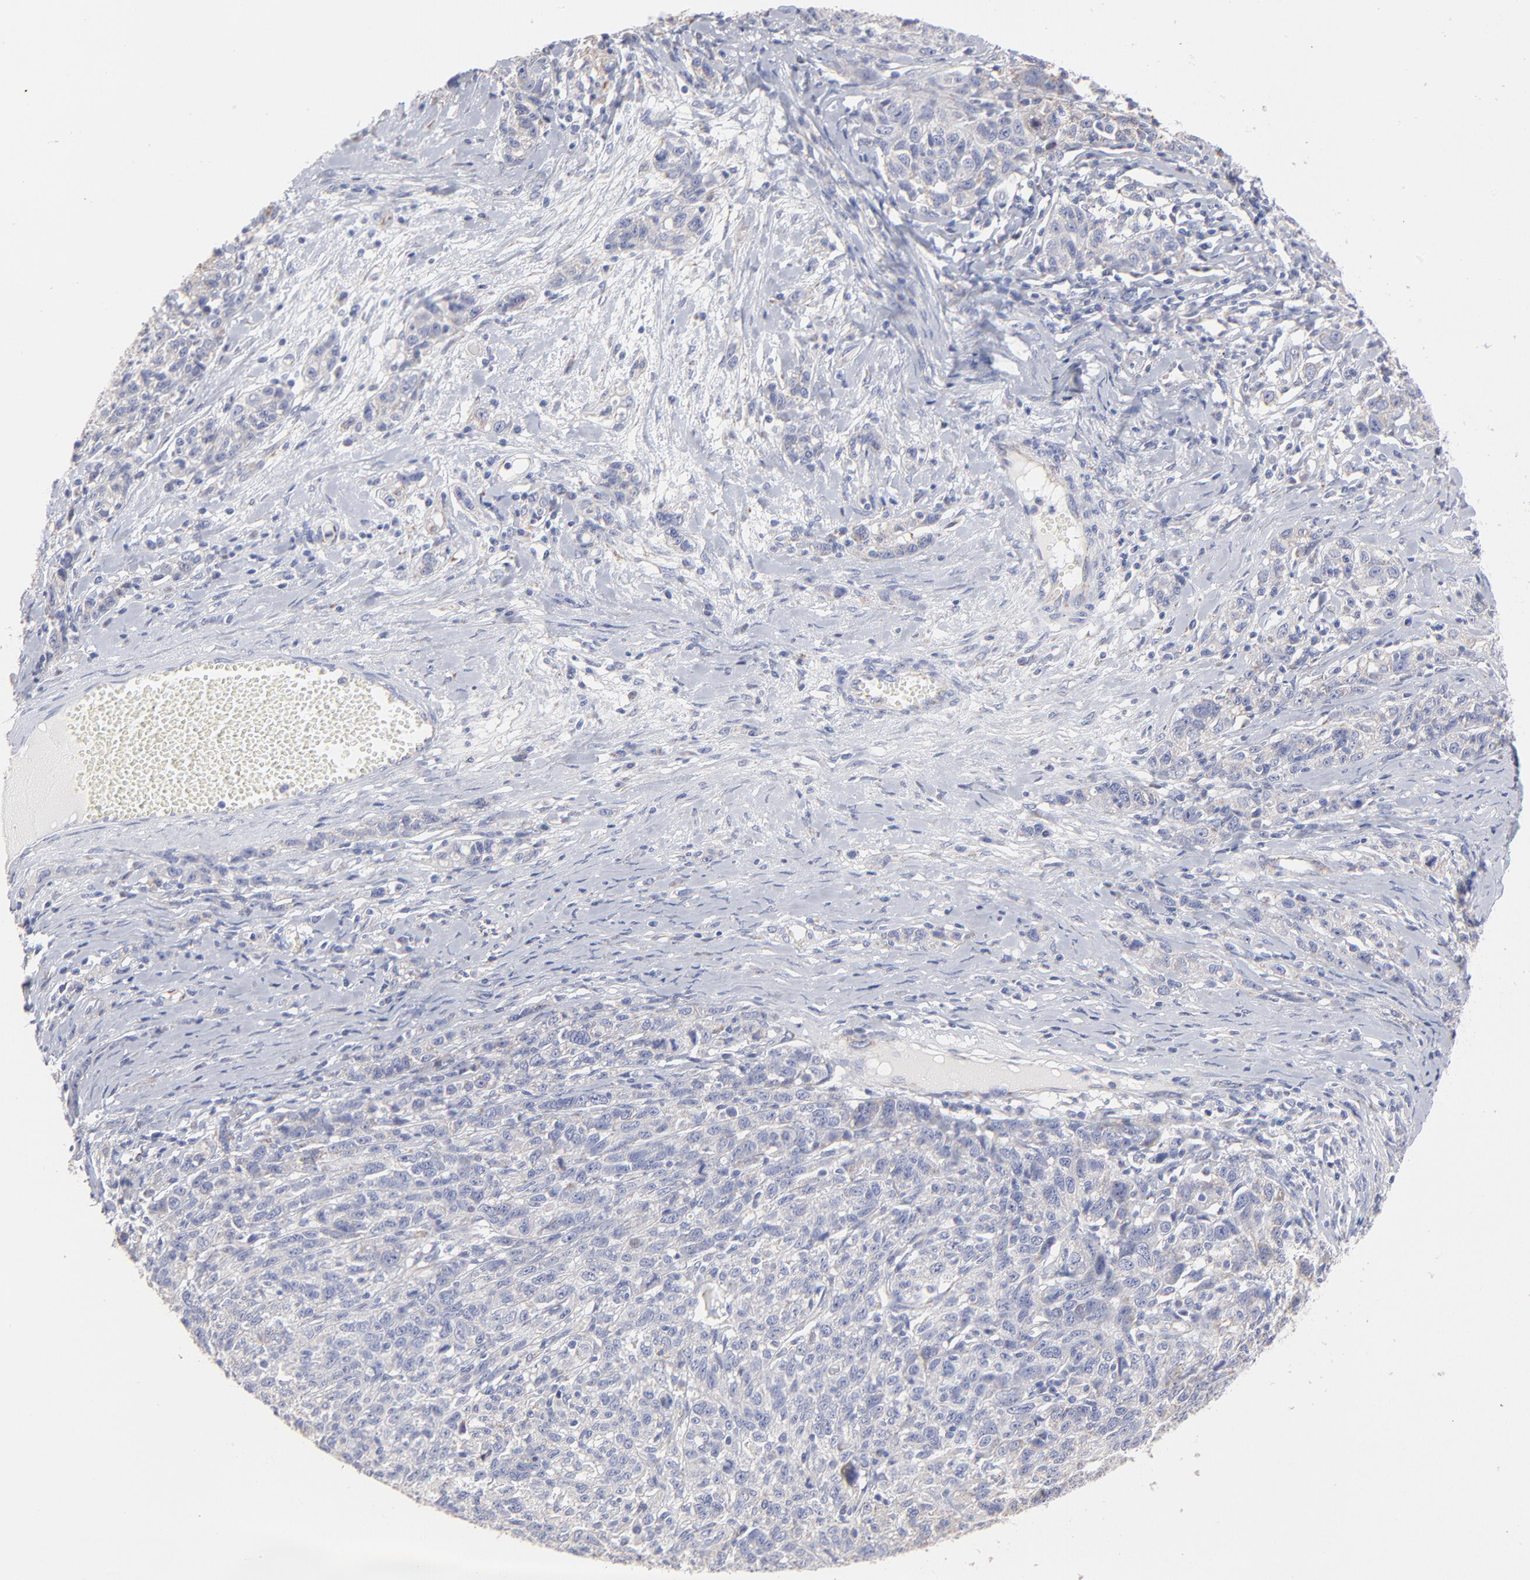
{"staining": {"intensity": "negative", "quantity": "none", "location": "none"}, "tissue": "ovarian cancer", "cell_type": "Tumor cells", "image_type": "cancer", "snomed": [{"axis": "morphology", "description": "Cystadenocarcinoma, serous, NOS"}, {"axis": "topography", "description": "Ovary"}], "caption": "IHC photomicrograph of neoplastic tissue: human ovarian cancer stained with DAB (3,3'-diaminobenzidine) demonstrates no significant protein staining in tumor cells.", "gene": "TST", "patient": {"sex": "female", "age": 71}}